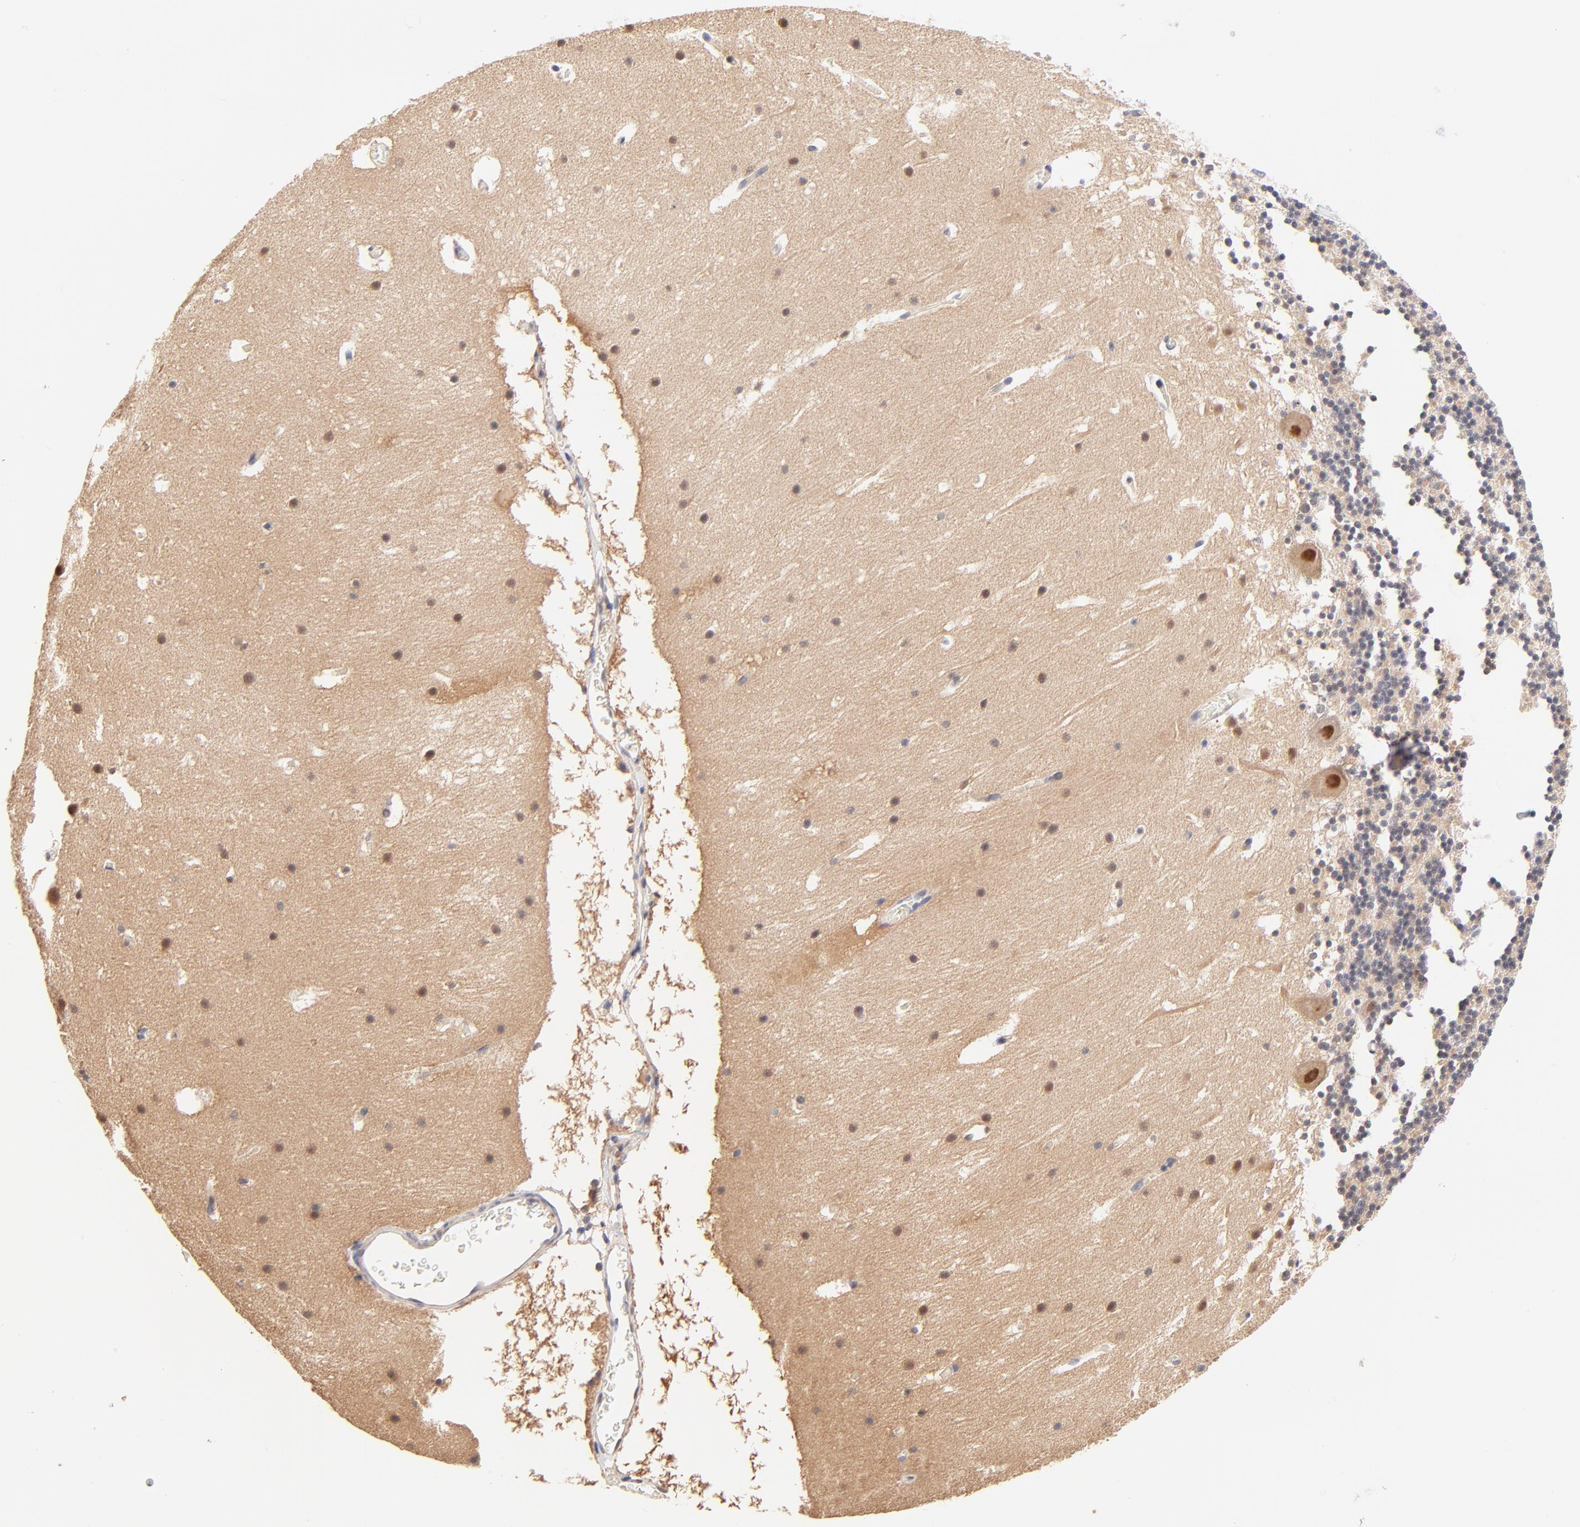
{"staining": {"intensity": "negative", "quantity": "none", "location": "none"}, "tissue": "cerebellum", "cell_type": "Cells in granular layer", "image_type": "normal", "snomed": [{"axis": "morphology", "description": "Normal tissue, NOS"}, {"axis": "topography", "description": "Cerebellum"}], "caption": "Micrograph shows no protein expression in cells in granular layer of benign cerebellum.", "gene": "TXNL1", "patient": {"sex": "male", "age": 45}}